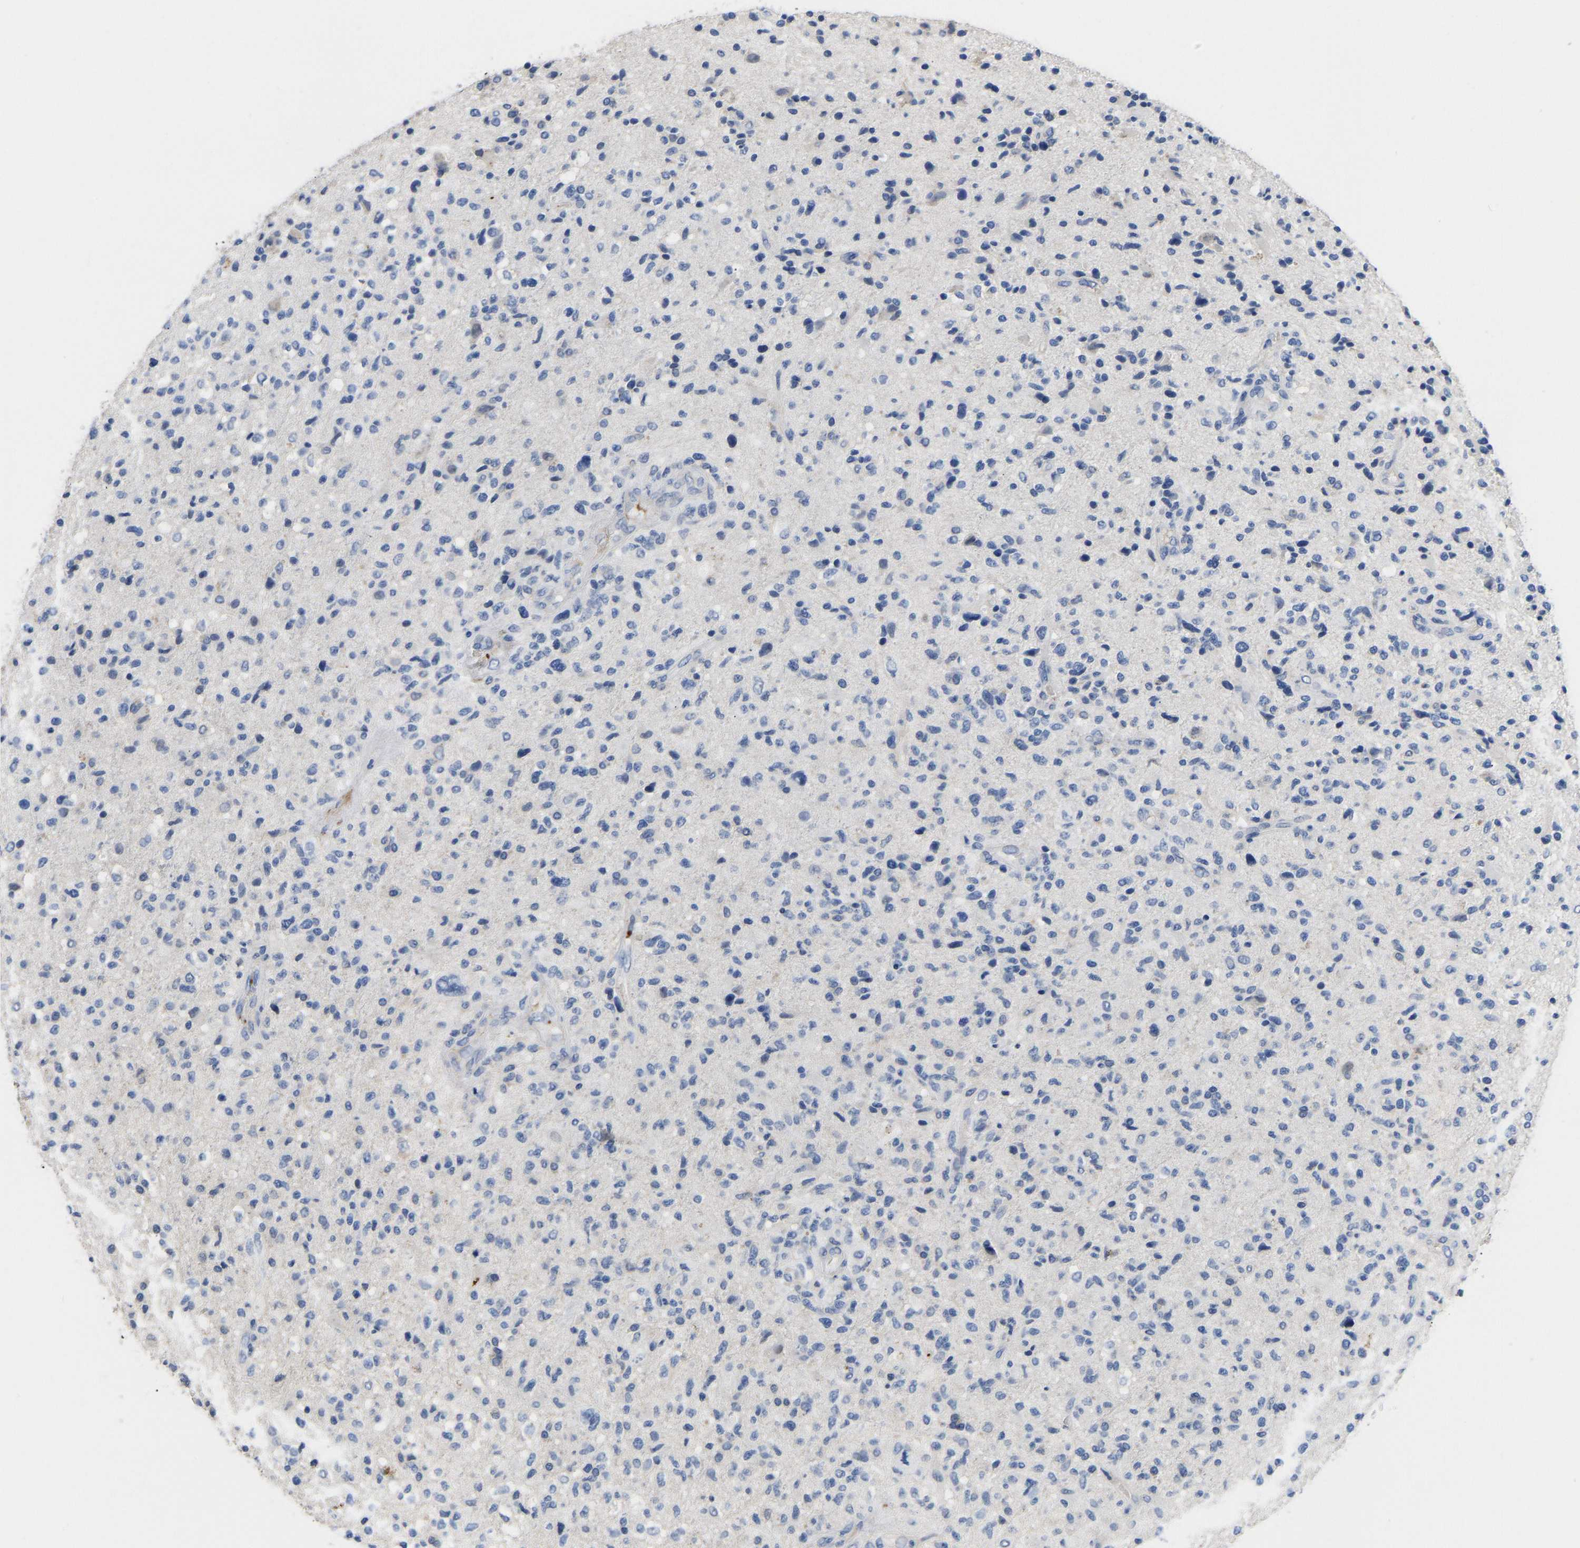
{"staining": {"intensity": "negative", "quantity": "none", "location": "none"}, "tissue": "glioma", "cell_type": "Tumor cells", "image_type": "cancer", "snomed": [{"axis": "morphology", "description": "Glioma, malignant, High grade"}, {"axis": "topography", "description": "Brain"}], "caption": "Immunohistochemistry (IHC) of glioma demonstrates no positivity in tumor cells.", "gene": "FGF18", "patient": {"sex": "male", "age": 72}}